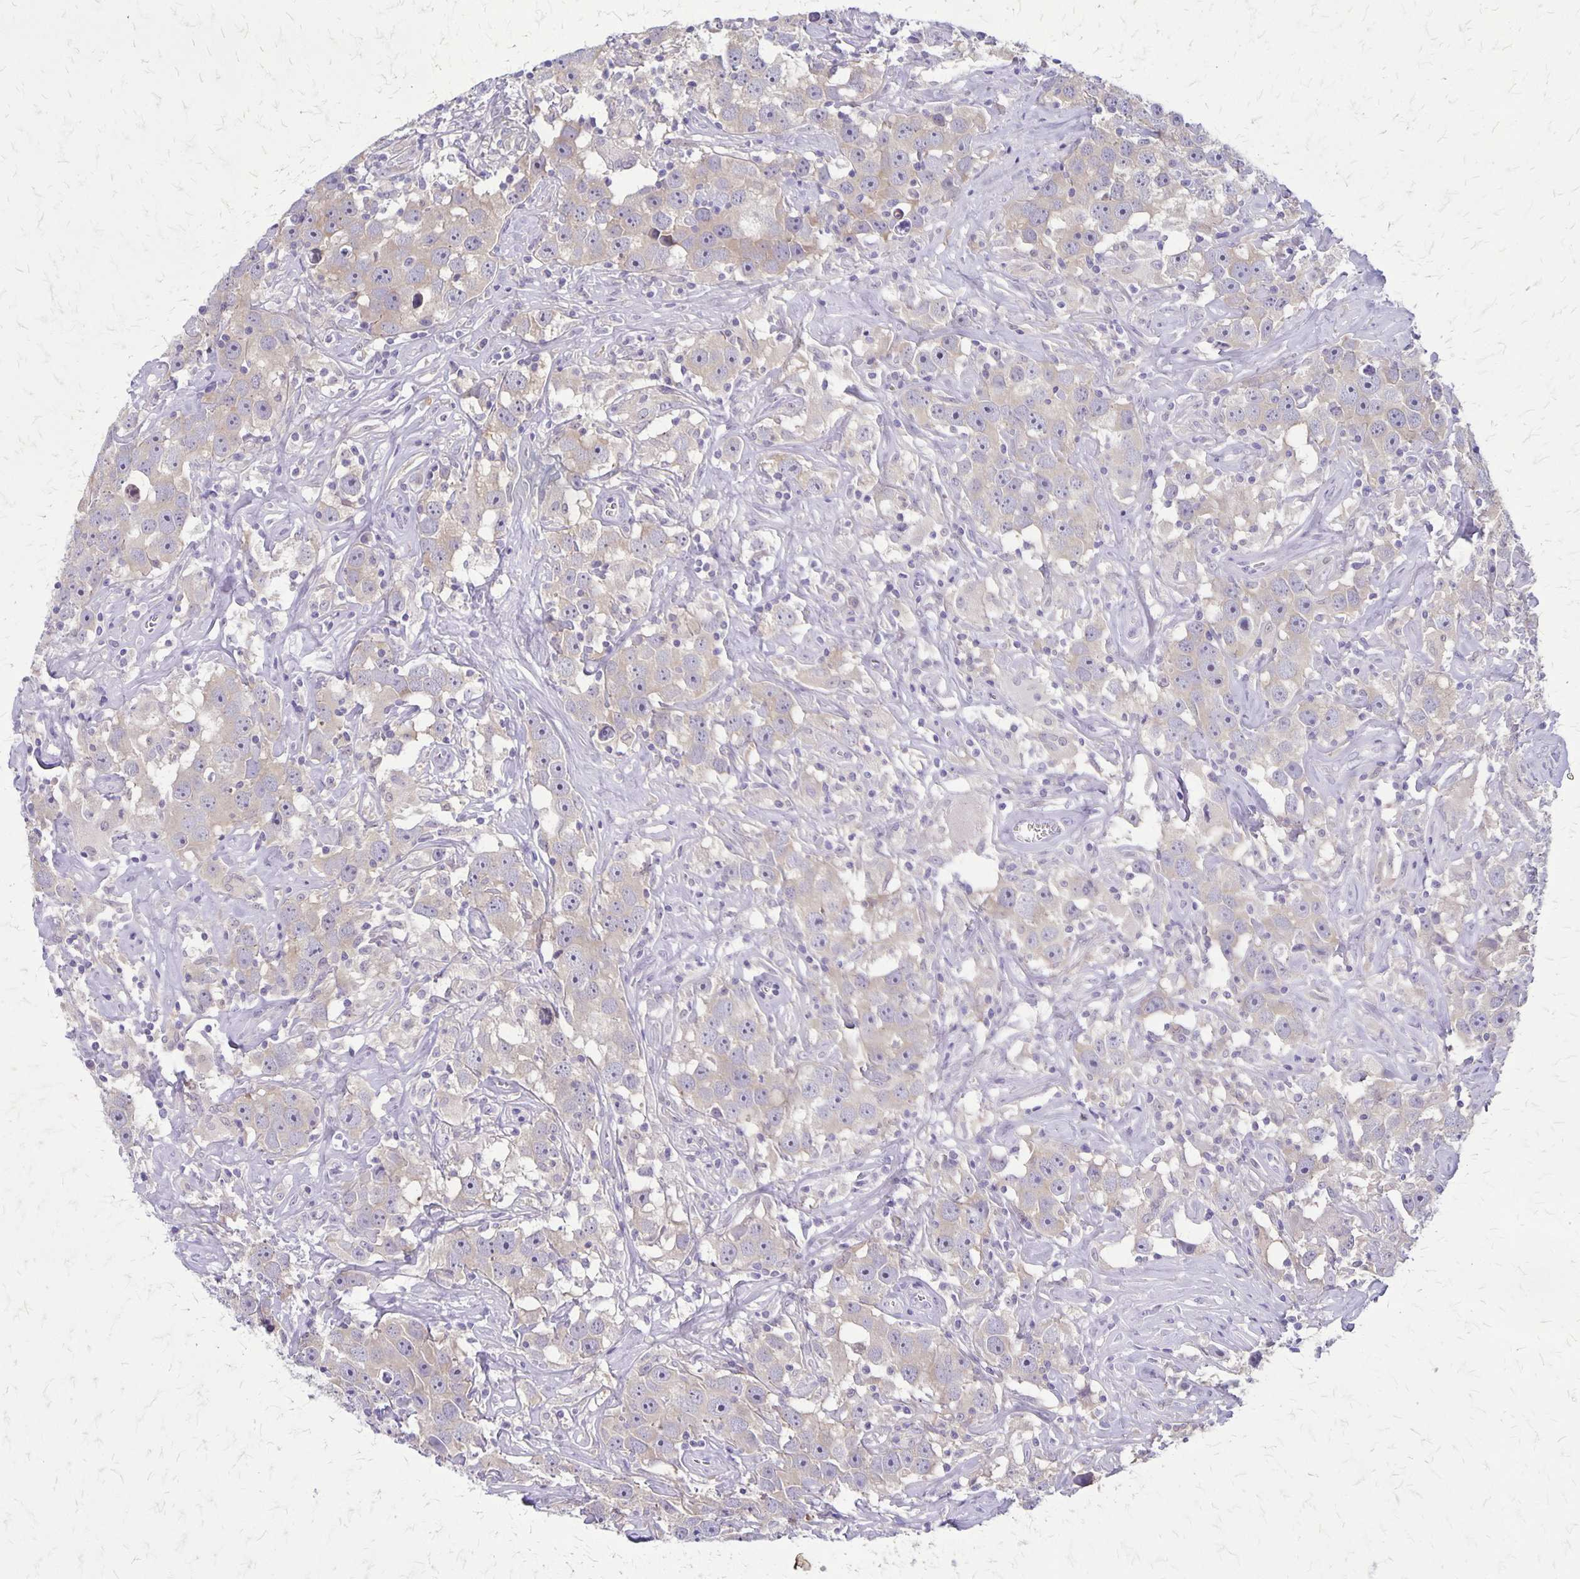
{"staining": {"intensity": "weak", "quantity": "25%-75%", "location": "cytoplasmic/membranous"}, "tissue": "testis cancer", "cell_type": "Tumor cells", "image_type": "cancer", "snomed": [{"axis": "morphology", "description": "Seminoma, NOS"}, {"axis": "topography", "description": "Testis"}], "caption": "Protein staining of testis cancer (seminoma) tissue displays weak cytoplasmic/membranous staining in about 25%-75% of tumor cells.", "gene": "PLXNB3", "patient": {"sex": "male", "age": 49}}